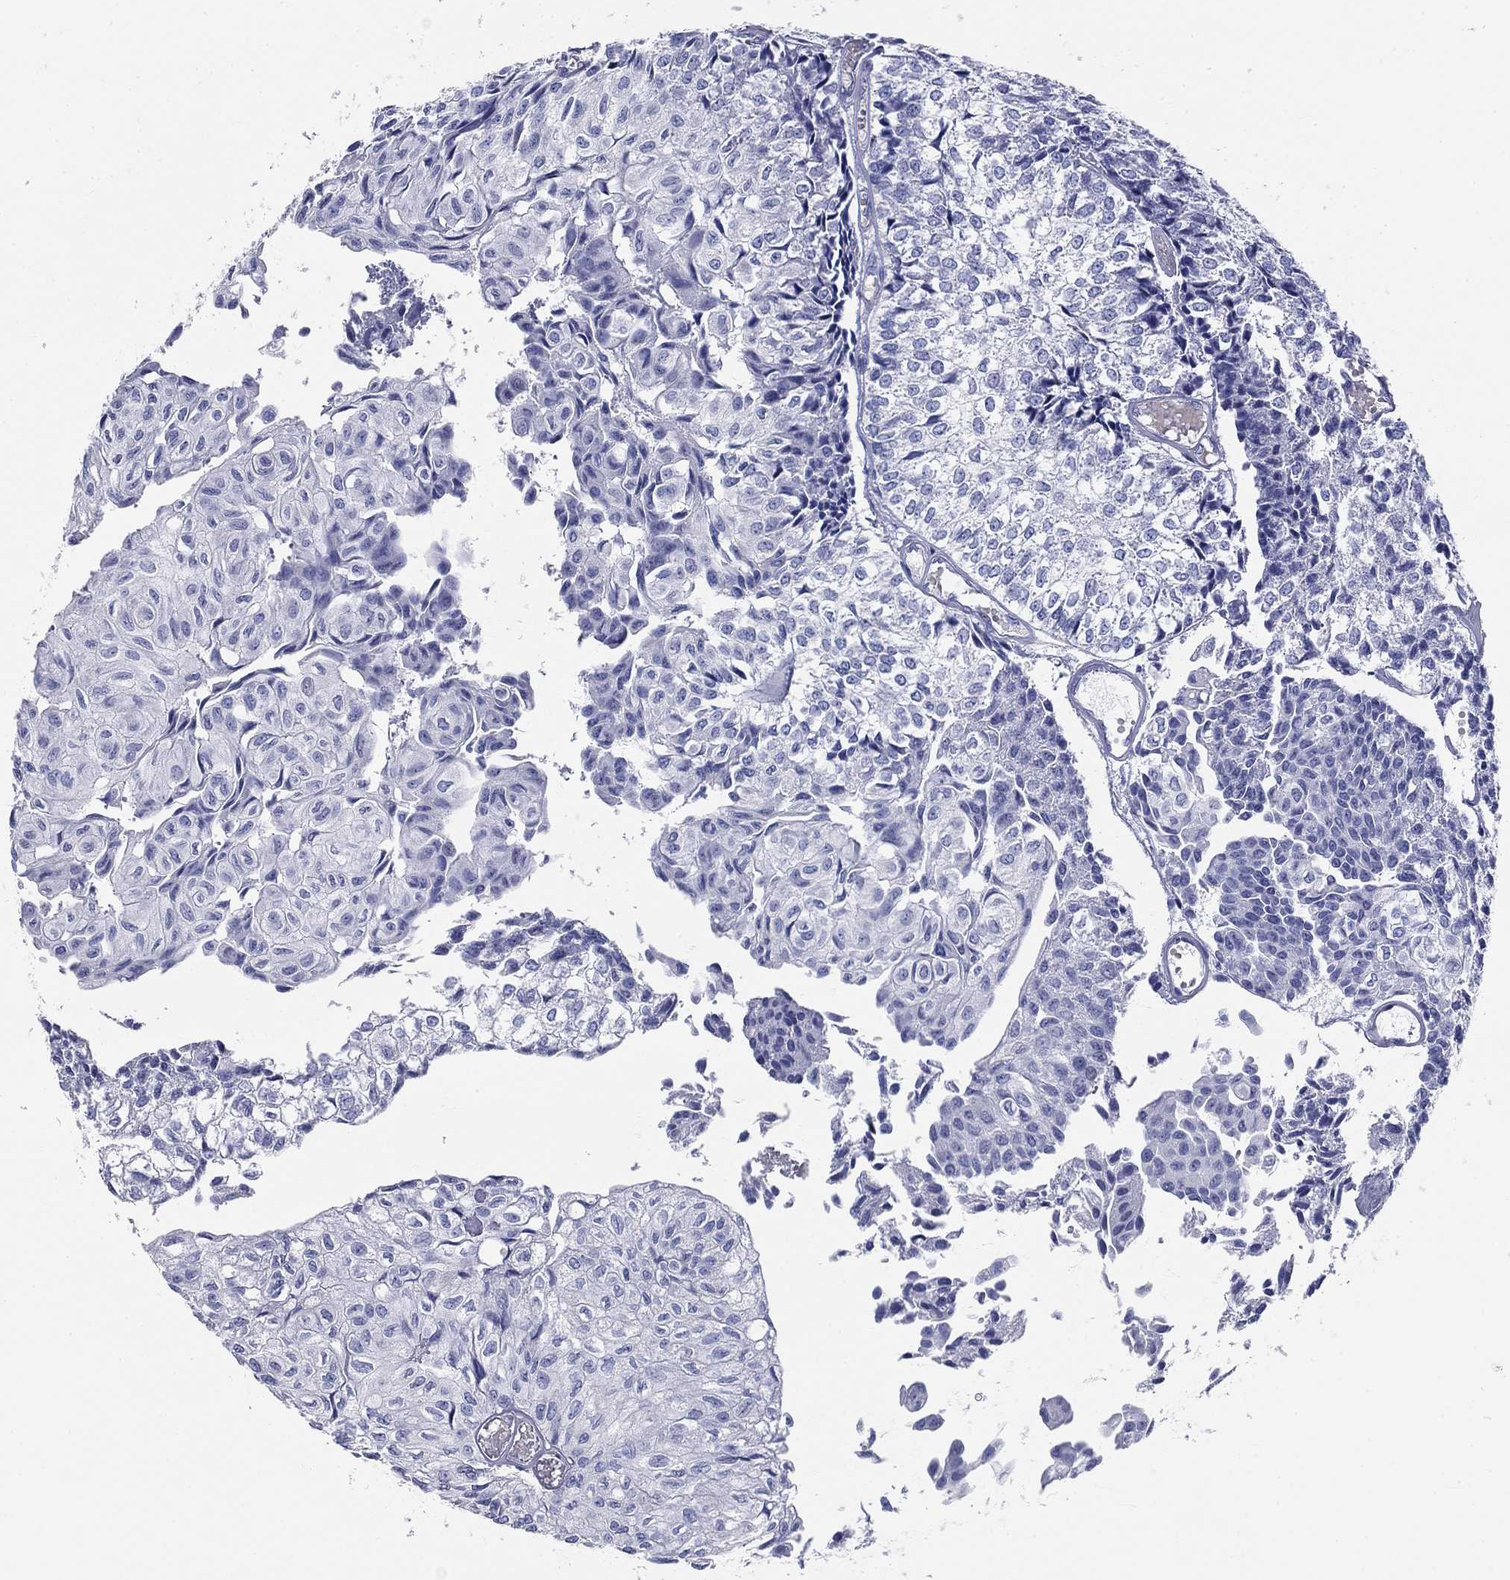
{"staining": {"intensity": "negative", "quantity": "none", "location": "none"}, "tissue": "urothelial cancer", "cell_type": "Tumor cells", "image_type": "cancer", "snomed": [{"axis": "morphology", "description": "Urothelial carcinoma, Low grade"}, {"axis": "topography", "description": "Urinary bladder"}], "caption": "IHC of human low-grade urothelial carcinoma shows no positivity in tumor cells.", "gene": "CD40LG", "patient": {"sex": "male", "age": 89}}